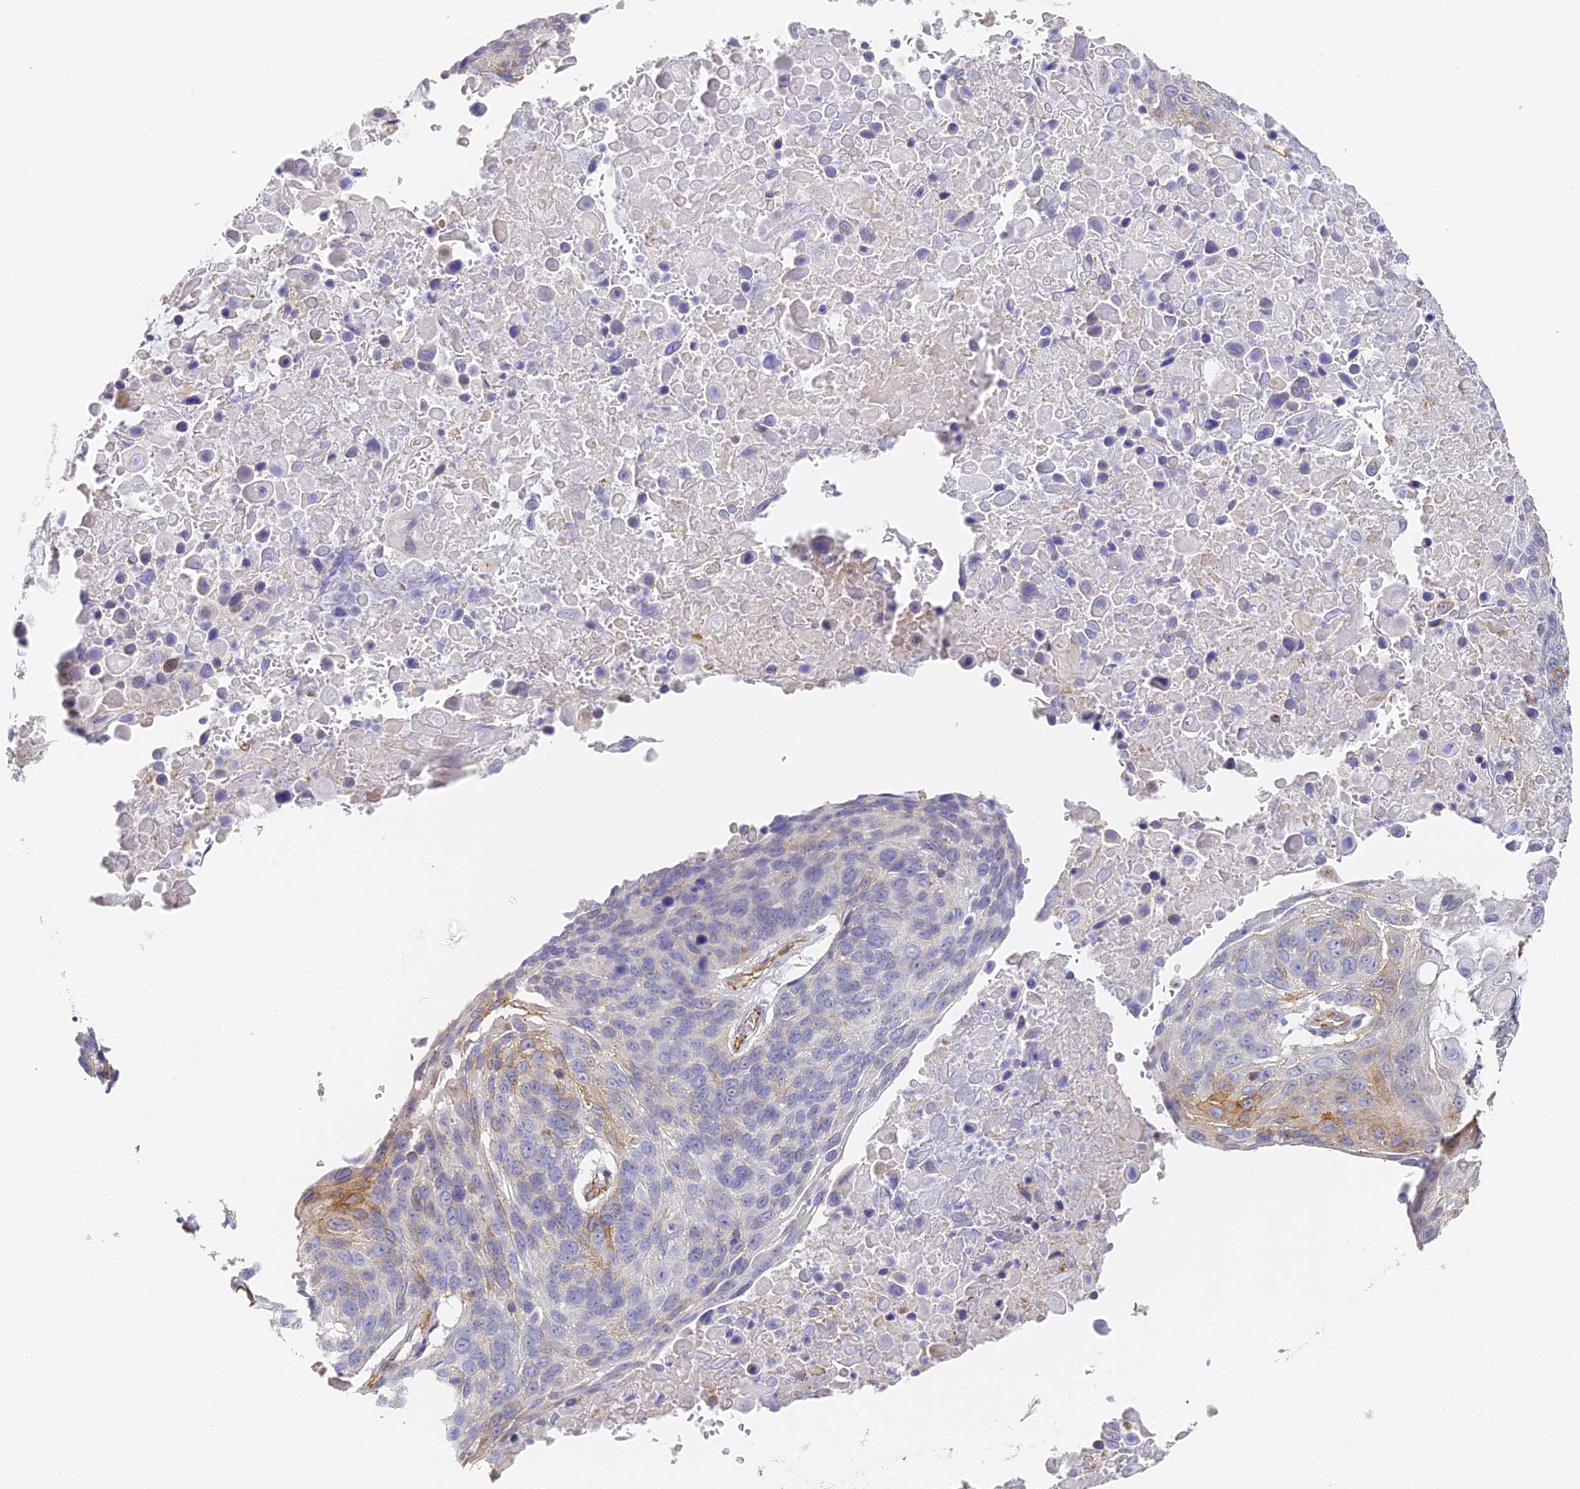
{"staining": {"intensity": "moderate", "quantity": "25%-75%", "location": "cytoplasmic/membranous"}, "tissue": "lung cancer", "cell_type": "Tumor cells", "image_type": "cancer", "snomed": [{"axis": "morphology", "description": "Squamous cell carcinoma, NOS"}, {"axis": "topography", "description": "Lung"}], "caption": "Human squamous cell carcinoma (lung) stained with a brown dye reveals moderate cytoplasmic/membranous positive expression in approximately 25%-75% of tumor cells.", "gene": "GJA1", "patient": {"sex": "male", "age": 66}}